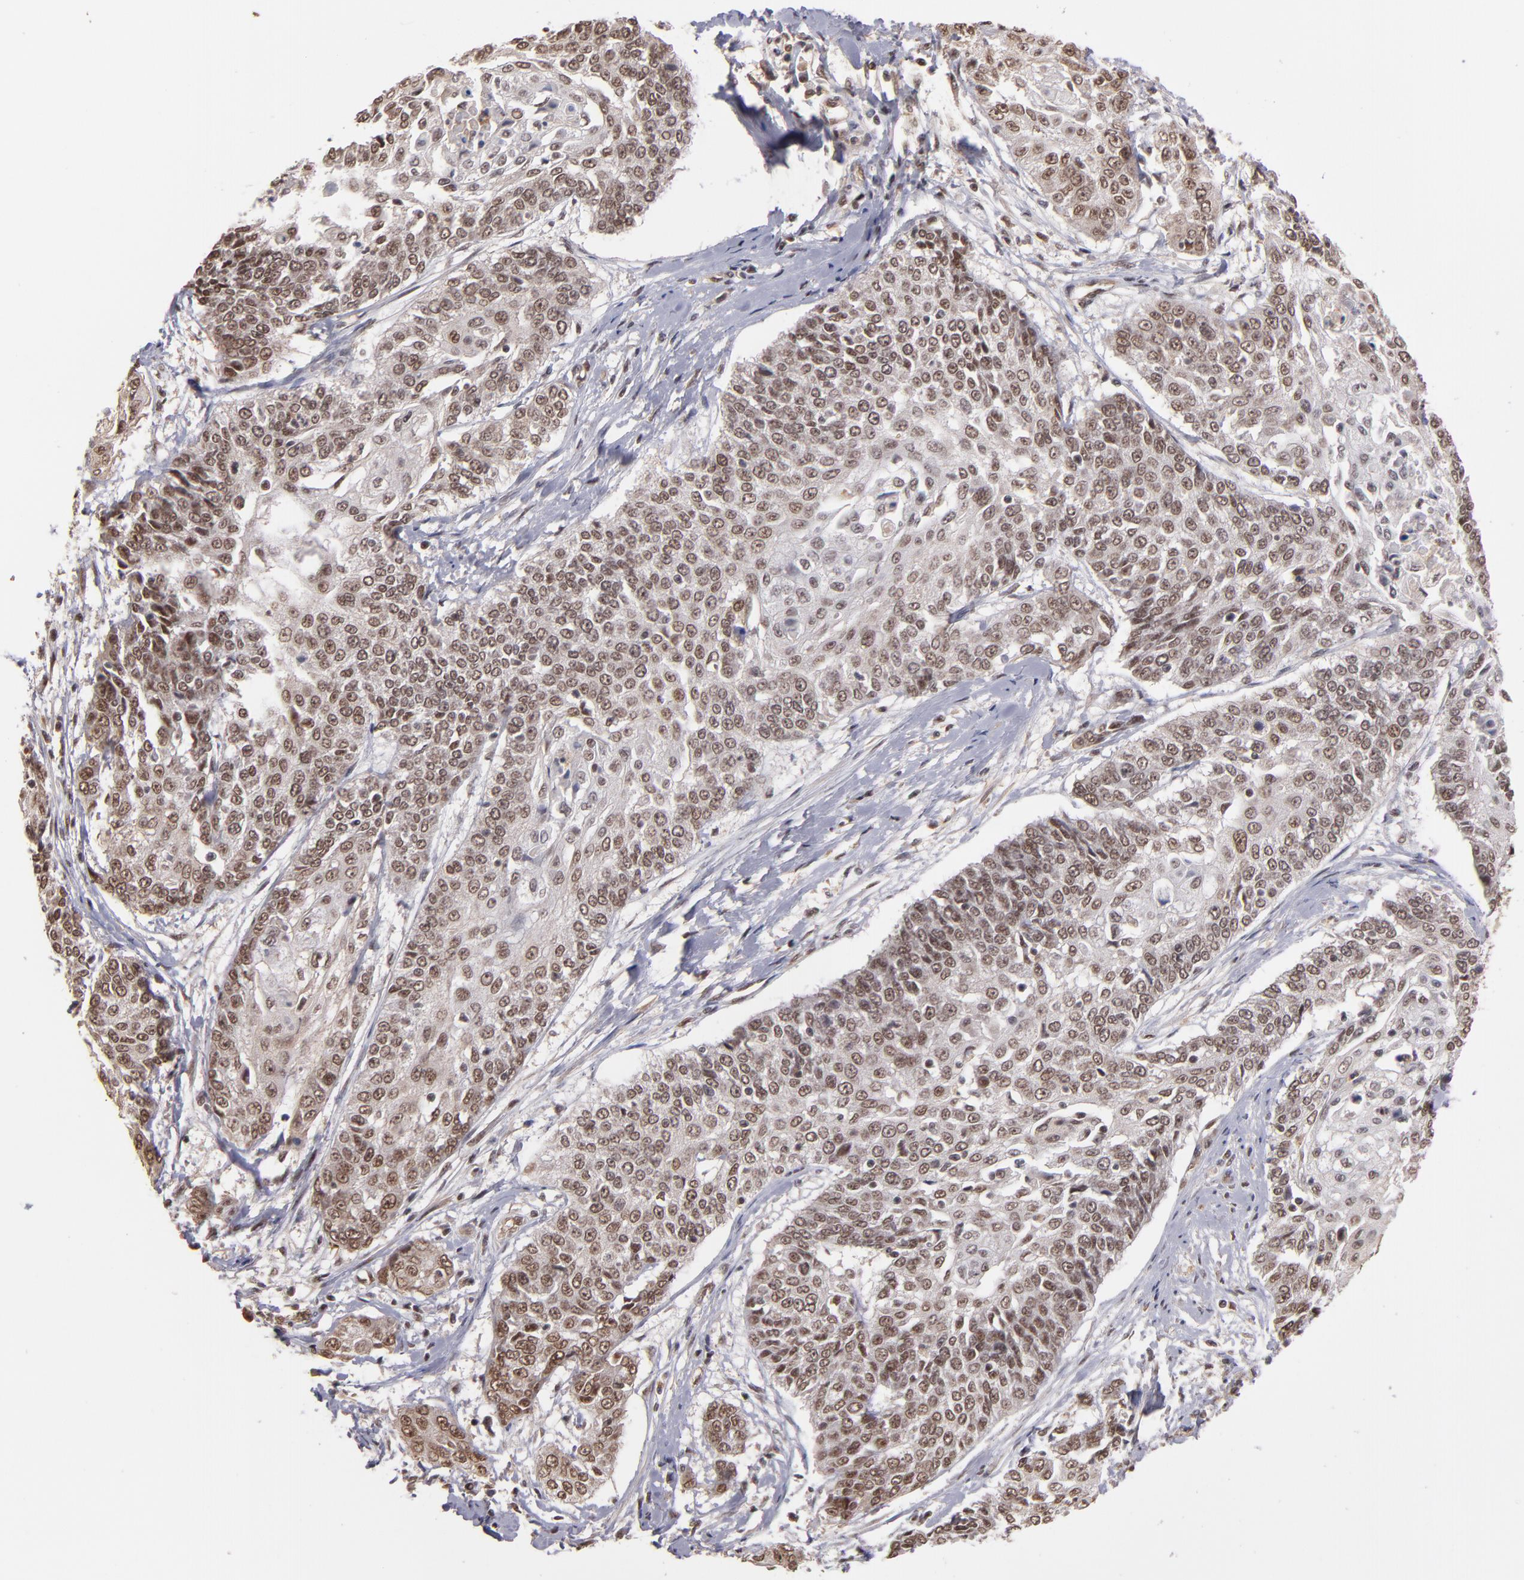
{"staining": {"intensity": "moderate", "quantity": ">75%", "location": "nuclear"}, "tissue": "cervical cancer", "cell_type": "Tumor cells", "image_type": "cancer", "snomed": [{"axis": "morphology", "description": "Squamous cell carcinoma, NOS"}, {"axis": "topography", "description": "Cervix"}], "caption": "Cervical squamous cell carcinoma was stained to show a protein in brown. There is medium levels of moderate nuclear positivity in about >75% of tumor cells.", "gene": "TERF2", "patient": {"sex": "female", "age": 64}}